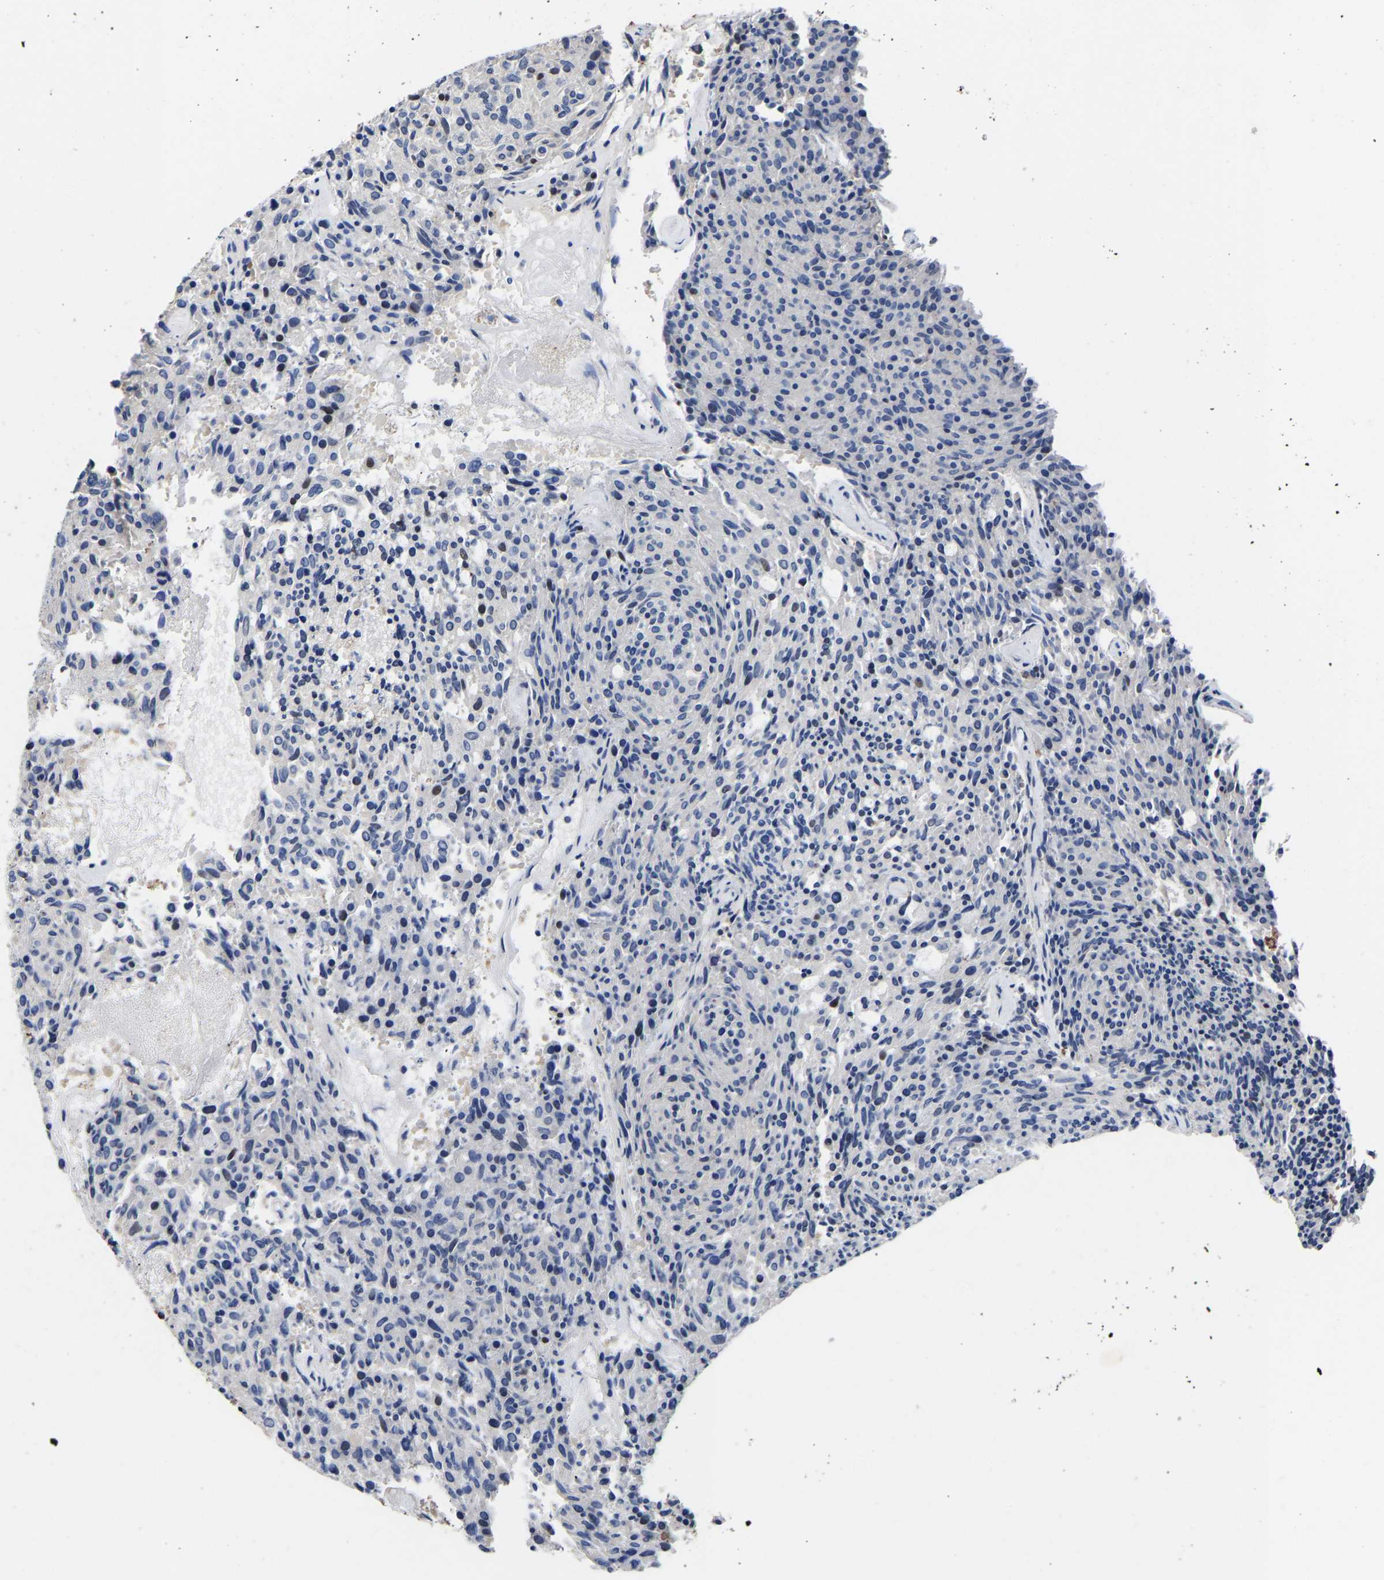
{"staining": {"intensity": "strong", "quantity": "<25%", "location": "nuclear"}, "tissue": "carcinoid", "cell_type": "Tumor cells", "image_type": "cancer", "snomed": [{"axis": "morphology", "description": "Carcinoid, malignant, NOS"}, {"axis": "topography", "description": "Pancreas"}], "caption": "High-power microscopy captured an IHC micrograph of malignant carcinoid, revealing strong nuclear staining in about <25% of tumor cells. The protein of interest is shown in brown color, while the nuclei are stained blue.", "gene": "PTRHD1", "patient": {"sex": "female", "age": 54}}